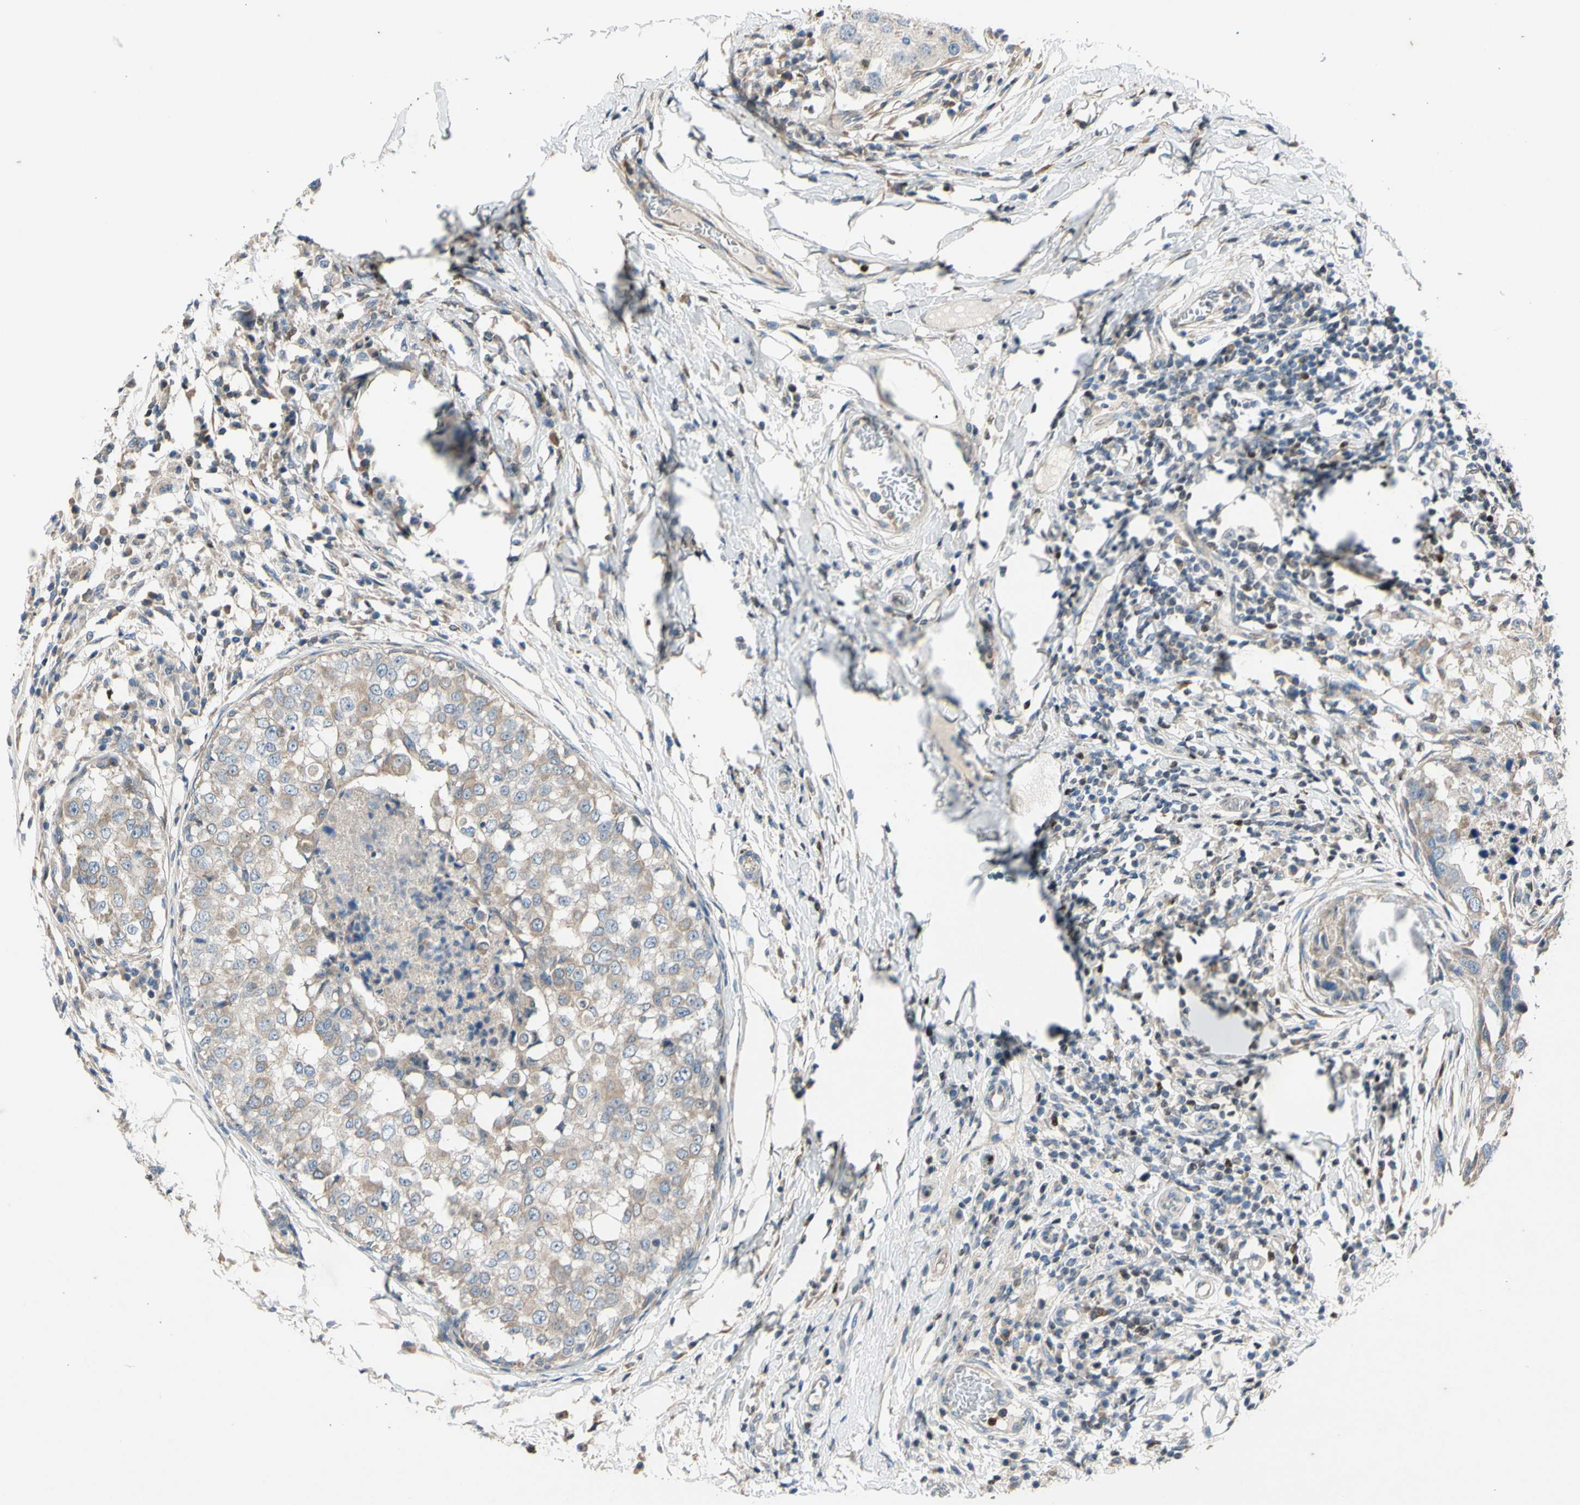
{"staining": {"intensity": "weak", "quantity": ">75%", "location": "cytoplasmic/membranous"}, "tissue": "breast cancer", "cell_type": "Tumor cells", "image_type": "cancer", "snomed": [{"axis": "morphology", "description": "Duct carcinoma"}, {"axis": "topography", "description": "Breast"}], "caption": "Breast cancer (invasive ductal carcinoma) was stained to show a protein in brown. There is low levels of weak cytoplasmic/membranous expression in about >75% of tumor cells.", "gene": "TBX21", "patient": {"sex": "female", "age": 27}}